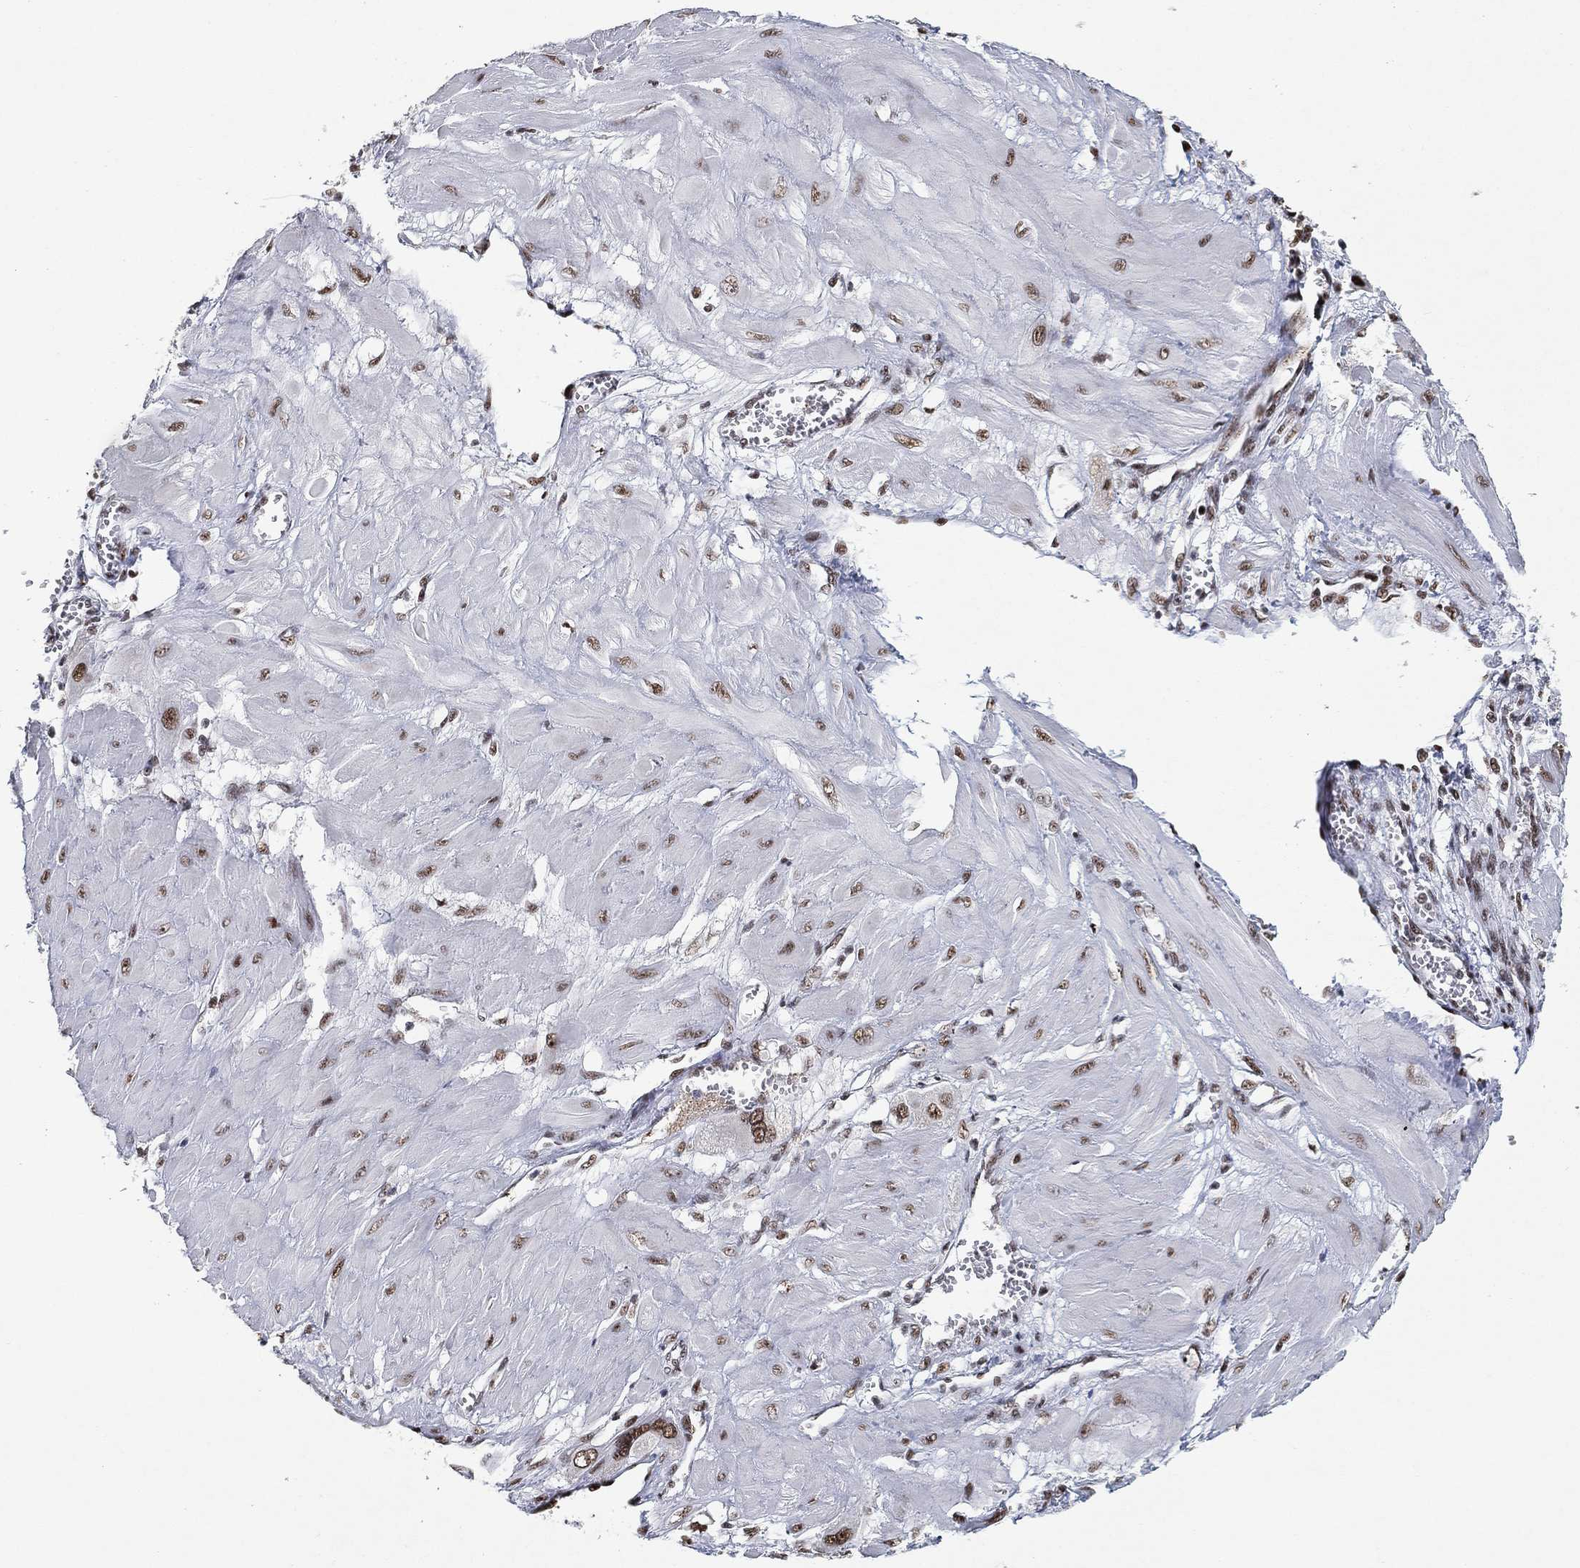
{"staining": {"intensity": "moderate", "quantity": ">75%", "location": "nuclear"}, "tissue": "cervical cancer", "cell_type": "Tumor cells", "image_type": "cancer", "snomed": [{"axis": "morphology", "description": "Squamous cell carcinoma, NOS"}, {"axis": "topography", "description": "Cervix"}], "caption": "Immunohistochemistry (DAB) staining of human squamous cell carcinoma (cervical) demonstrates moderate nuclear protein positivity in about >75% of tumor cells.", "gene": "DDX27", "patient": {"sex": "female", "age": 34}}